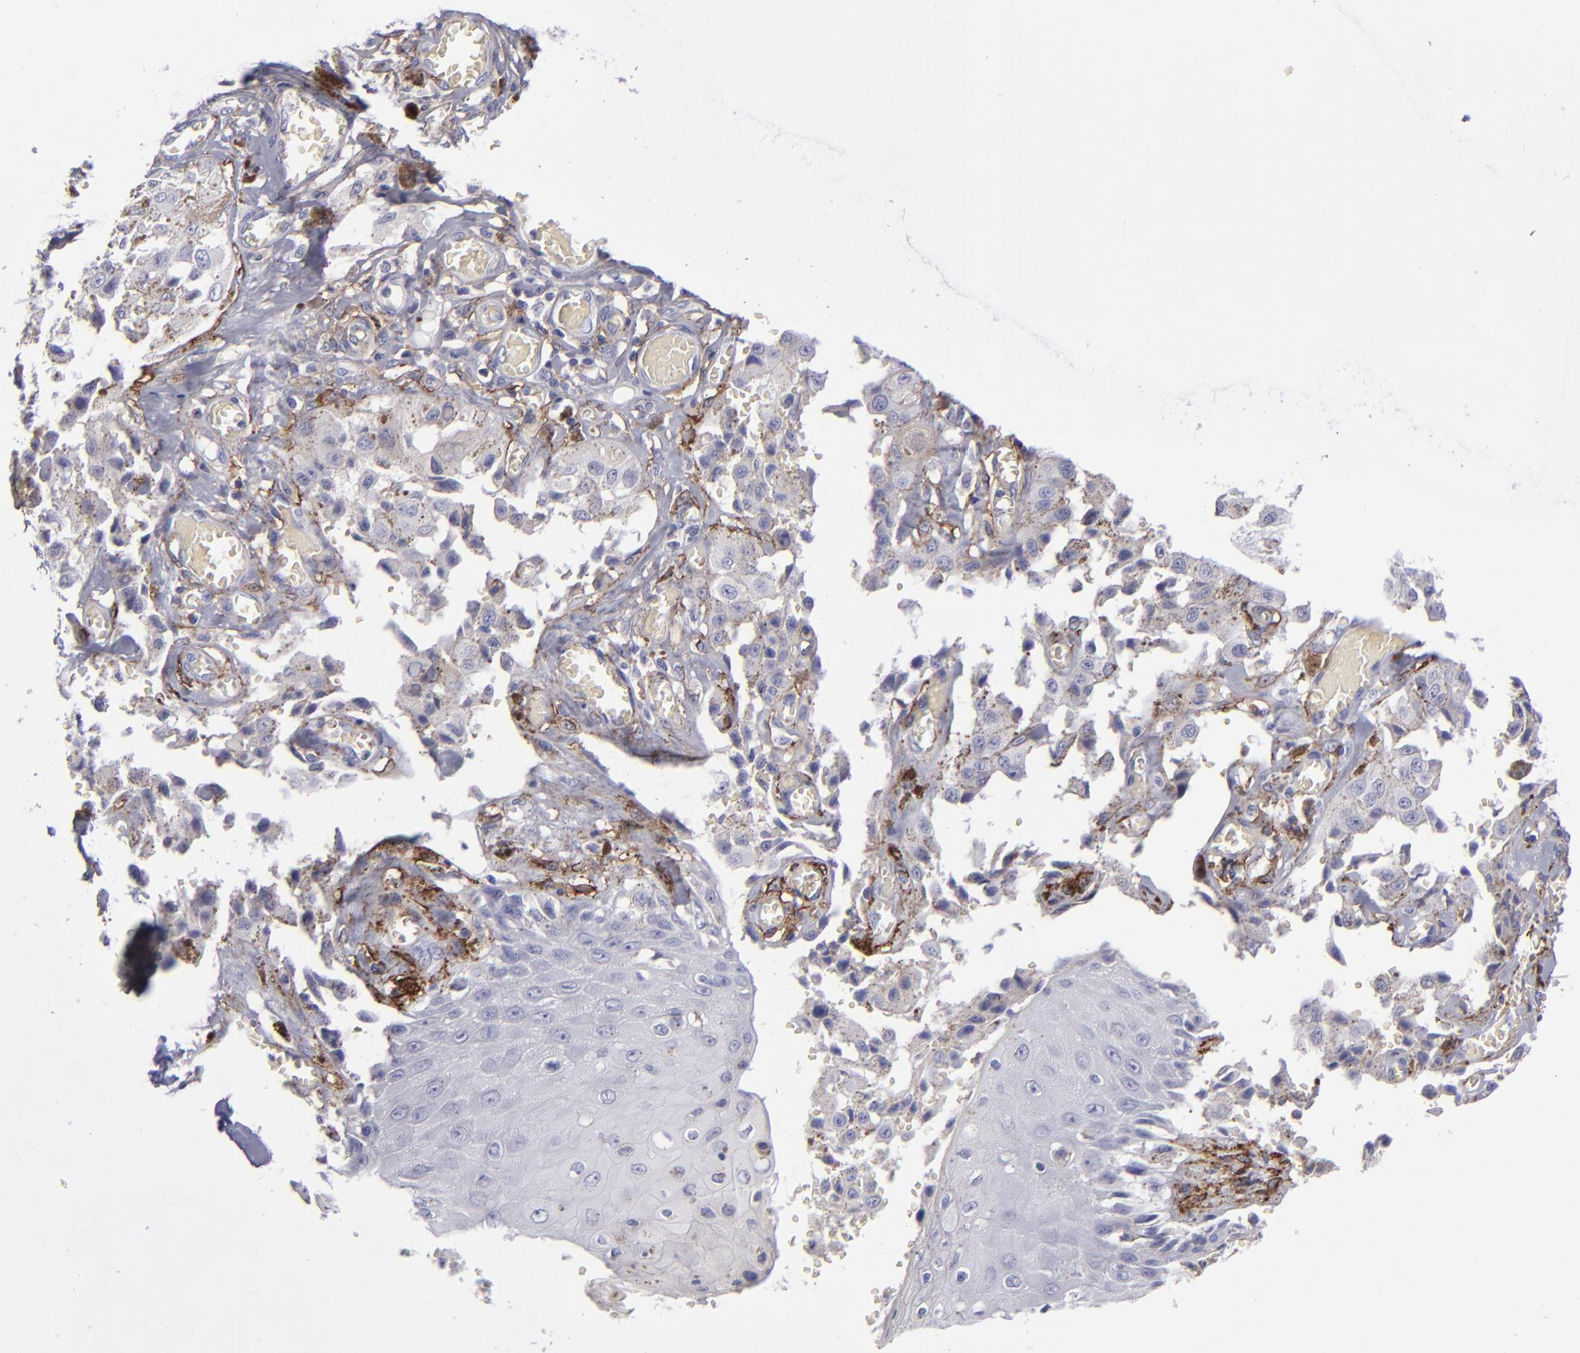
{"staining": {"intensity": "negative", "quantity": "none", "location": "none"}, "tissue": "melanoma", "cell_type": "Tumor cells", "image_type": "cancer", "snomed": [{"axis": "morphology", "description": "Malignant melanoma, NOS"}, {"axis": "topography", "description": "Skin"}], "caption": "Immunohistochemical staining of melanoma exhibits no significant expression in tumor cells.", "gene": "ANPEP", "patient": {"sex": "female", "age": 82}}